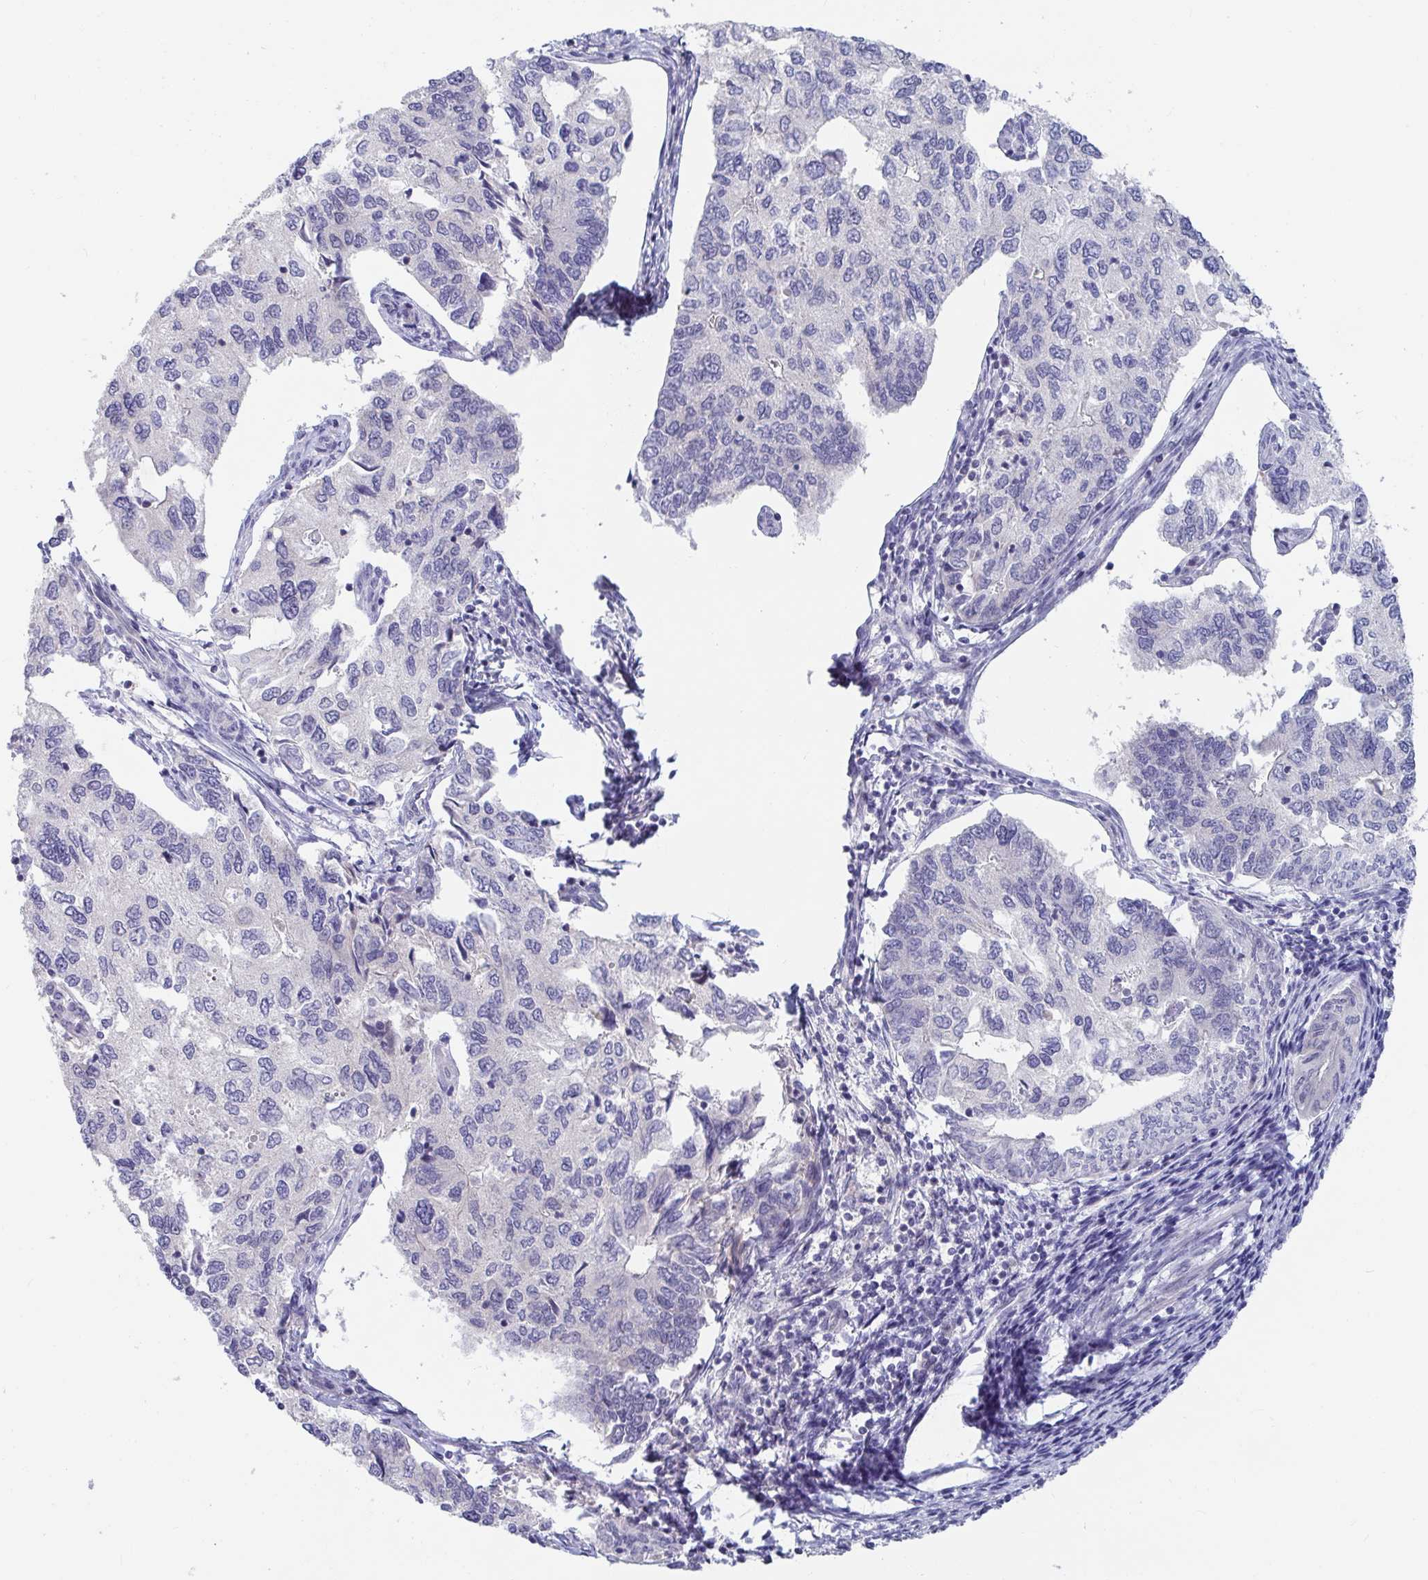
{"staining": {"intensity": "negative", "quantity": "none", "location": "none"}, "tissue": "endometrial cancer", "cell_type": "Tumor cells", "image_type": "cancer", "snomed": [{"axis": "morphology", "description": "Carcinoma, NOS"}, {"axis": "topography", "description": "Uterus"}], "caption": "Endometrial cancer was stained to show a protein in brown. There is no significant expression in tumor cells.", "gene": "FAM156B", "patient": {"sex": "female", "age": 76}}